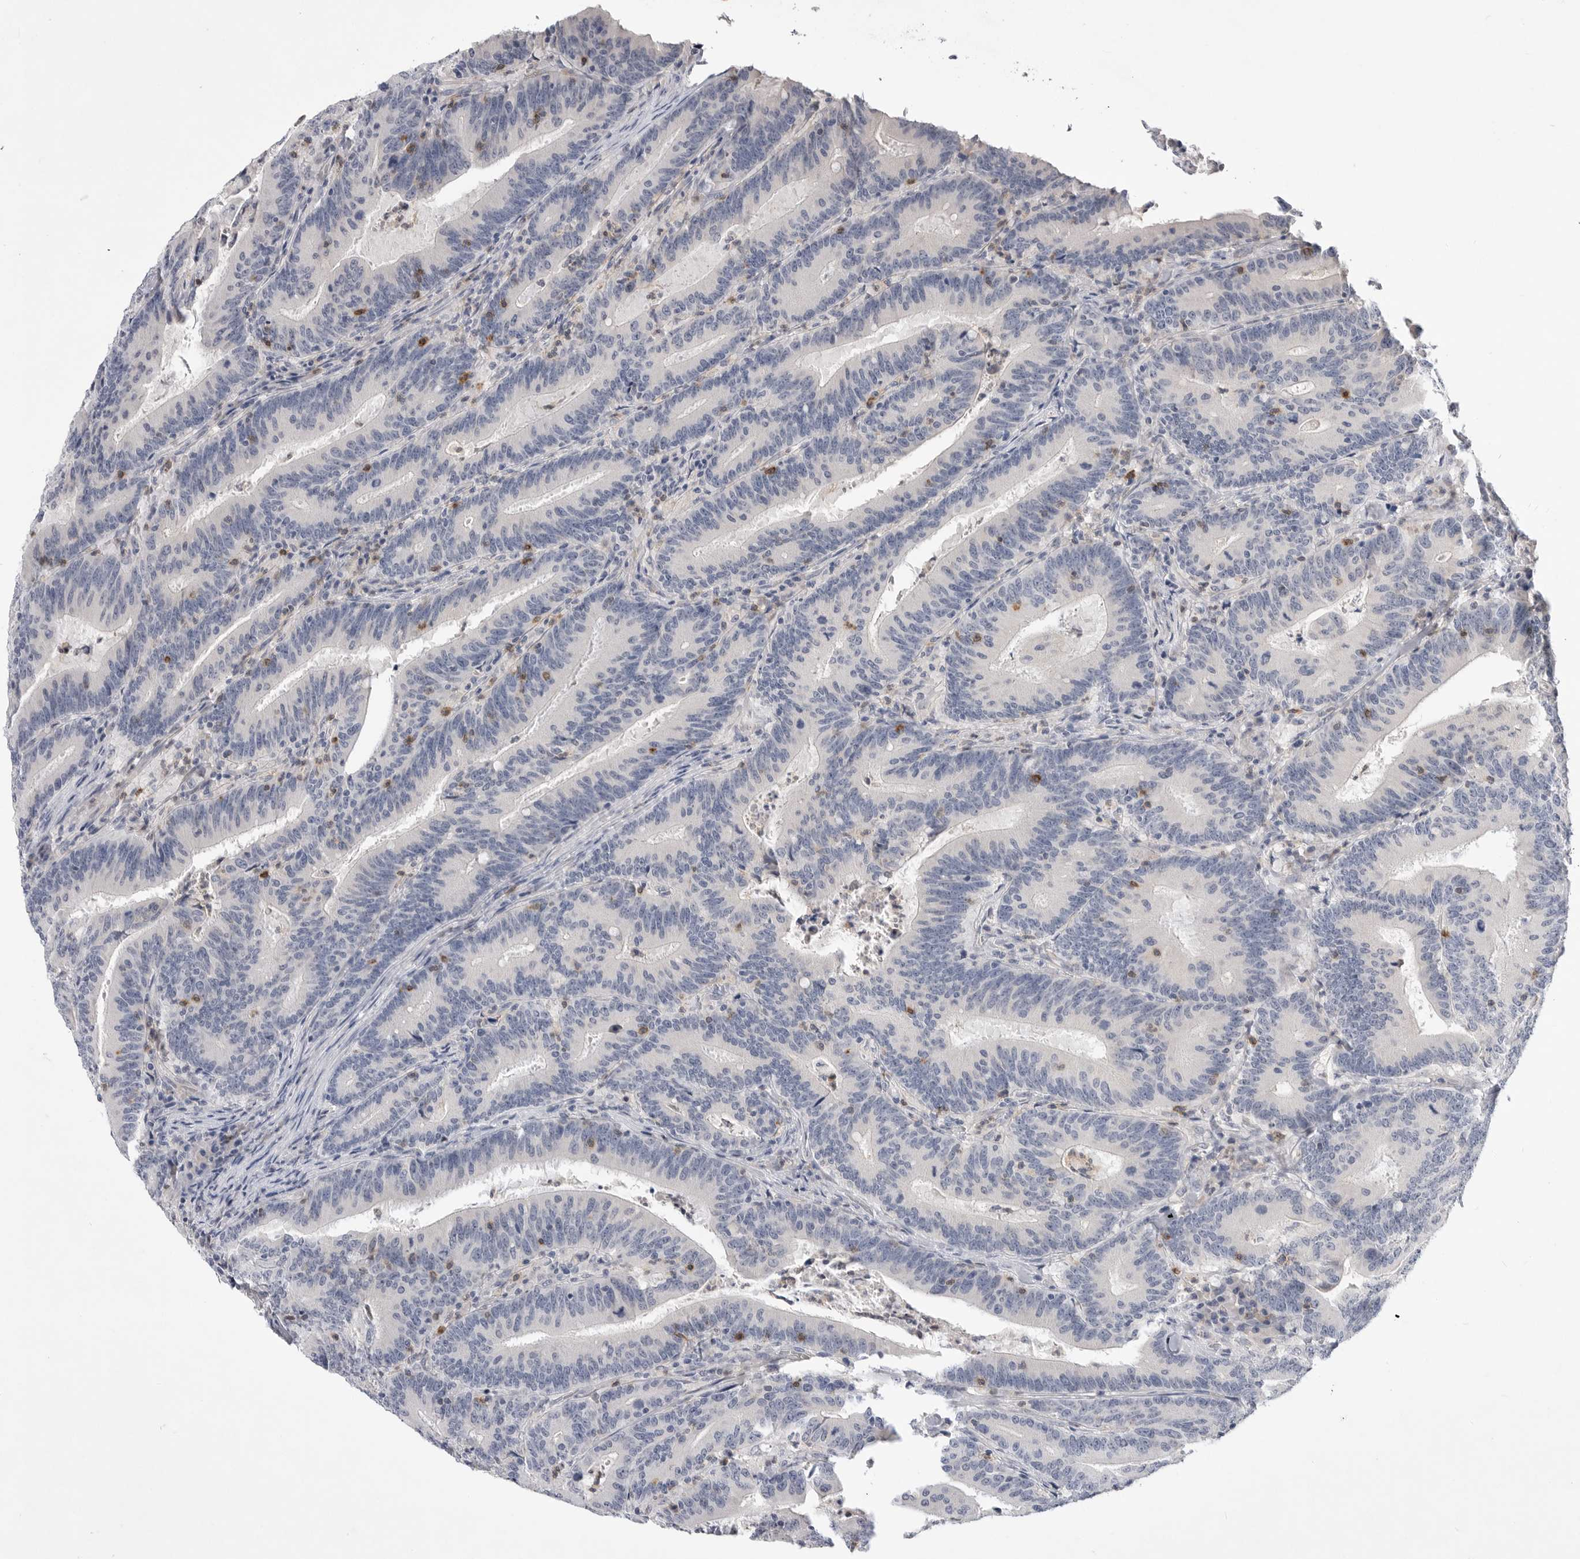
{"staining": {"intensity": "negative", "quantity": "none", "location": "none"}, "tissue": "colorectal cancer", "cell_type": "Tumor cells", "image_type": "cancer", "snomed": [{"axis": "morphology", "description": "Adenocarcinoma, NOS"}, {"axis": "topography", "description": "Colon"}], "caption": "Tumor cells show no significant protein positivity in colorectal adenocarcinoma. (DAB immunohistochemistry visualized using brightfield microscopy, high magnification).", "gene": "ITGAD", "patient": {"sex": "female", "age": 66}}